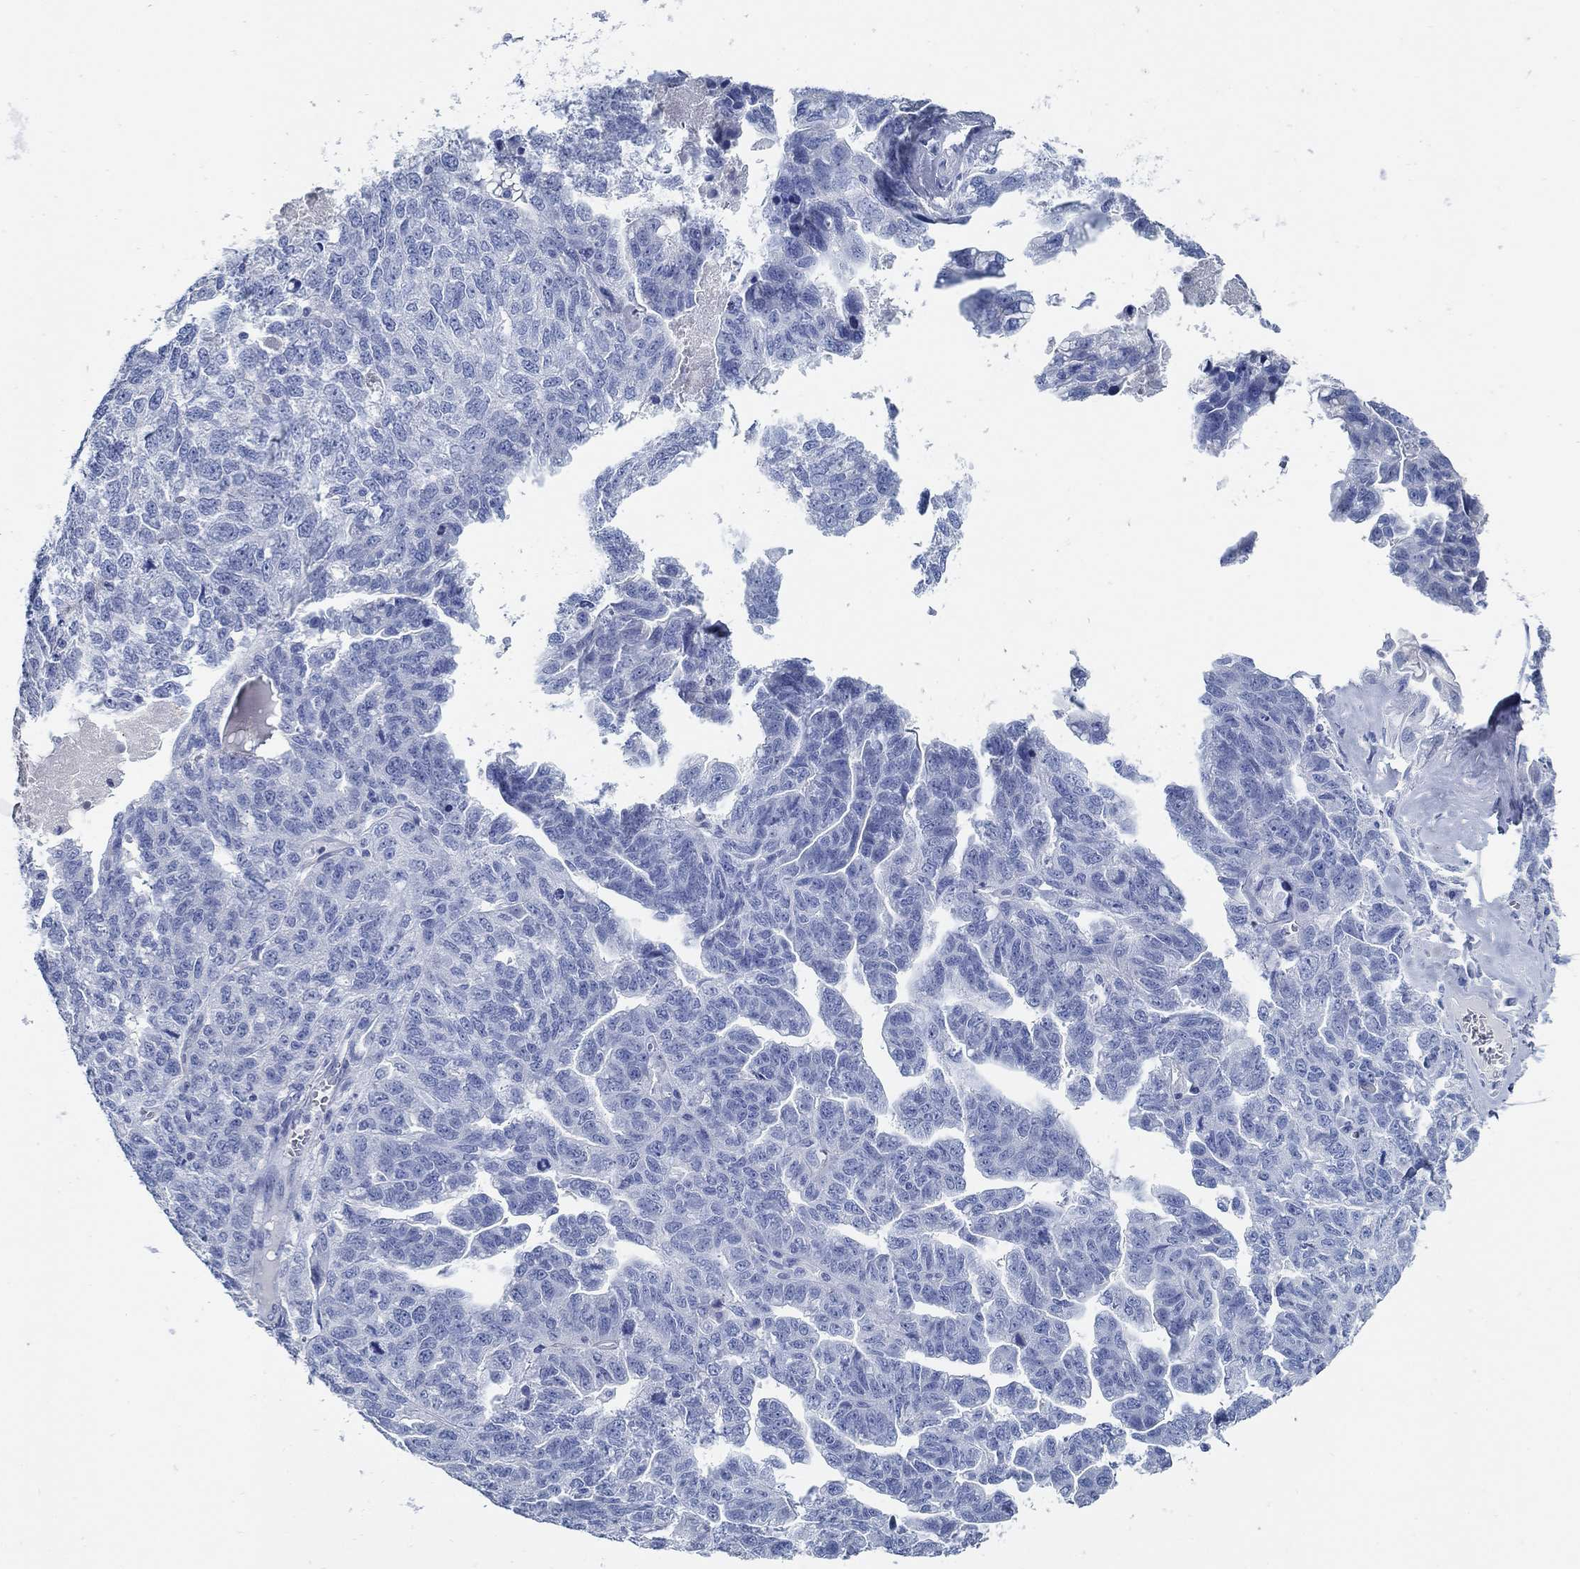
{"staining": {"intensity": "negative", "quantity": "none", "location": "none"}, "tissue": "ovarian cancer", "cell_type": "Tumor cells", "image_type": "cancer", "snomed": [{"axis": "morphology", "description": "Cystadenocarcinoma, serous, NOS"}, {"axis": "topography", "description": "Ovary"}], "caption": "A histopathology image of human serous cystadenocarcinoma (ovarian) is negative for staining in tumor cells.", "gene": "SLC45A1", "patient": {"sex": "female", "age": 71}}